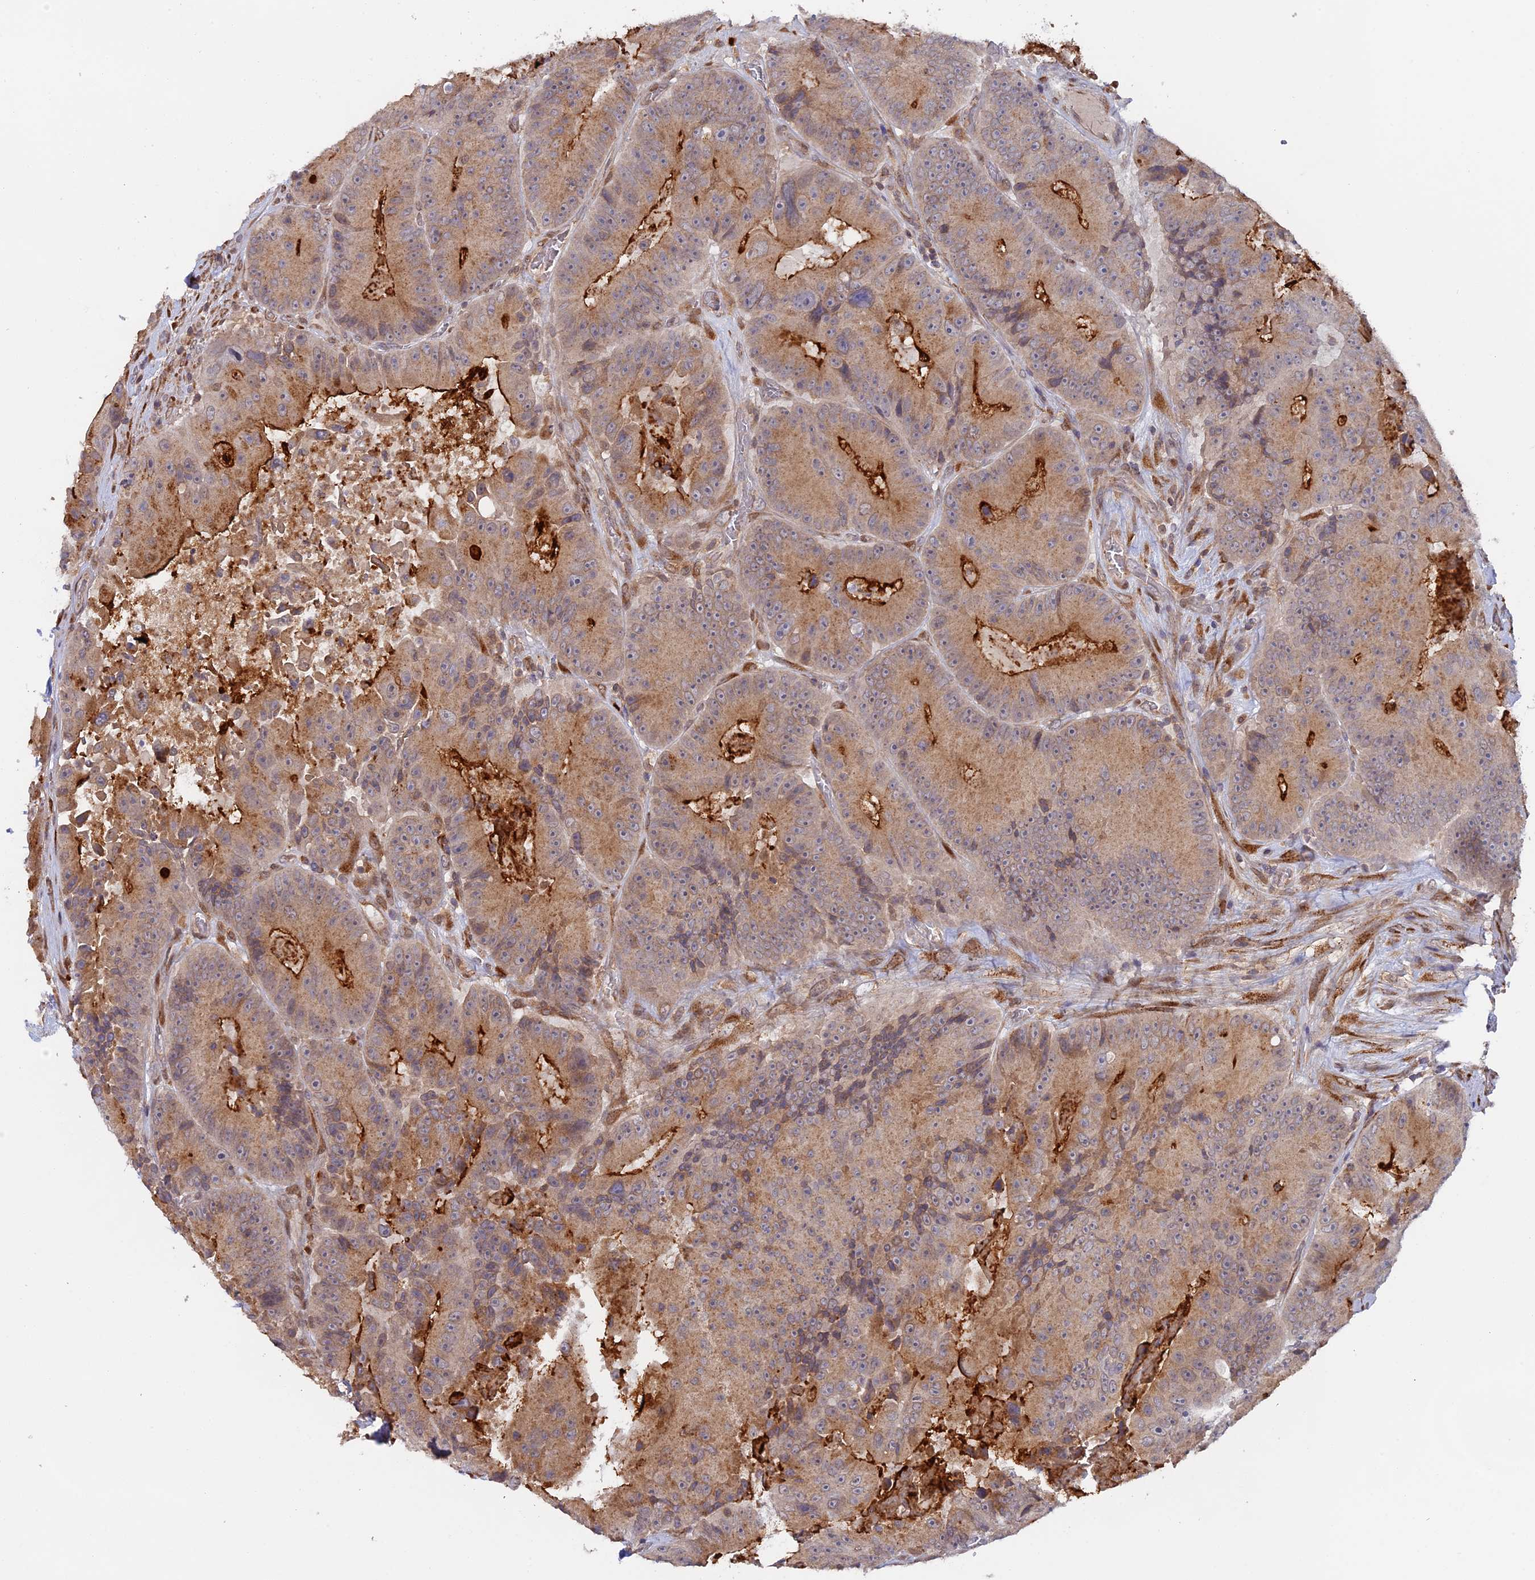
{"staining": {"intensity": "moderate", "quantity": "25%-75%", "location": "cytoplasmic/membranous"}, "tissue": "colorectal cancer", "cell_type": "Tumor cells", "image_type": "cancer", "snomed": [{"axis": "morphology", "description": "Adenocarcinoma, NOS"}, {"axis": "topography", "description": "Colon"}], "caption": "A photomicrograph showing moderate cytoplasmic/membranous staining in approximately 25%-75% of tumor cells in adenocarcinoma (colorectal), as visualized by brown immunohistochemical staining.", "gene": "SNX17", "patient": {"sex": "female", "age": 86}}